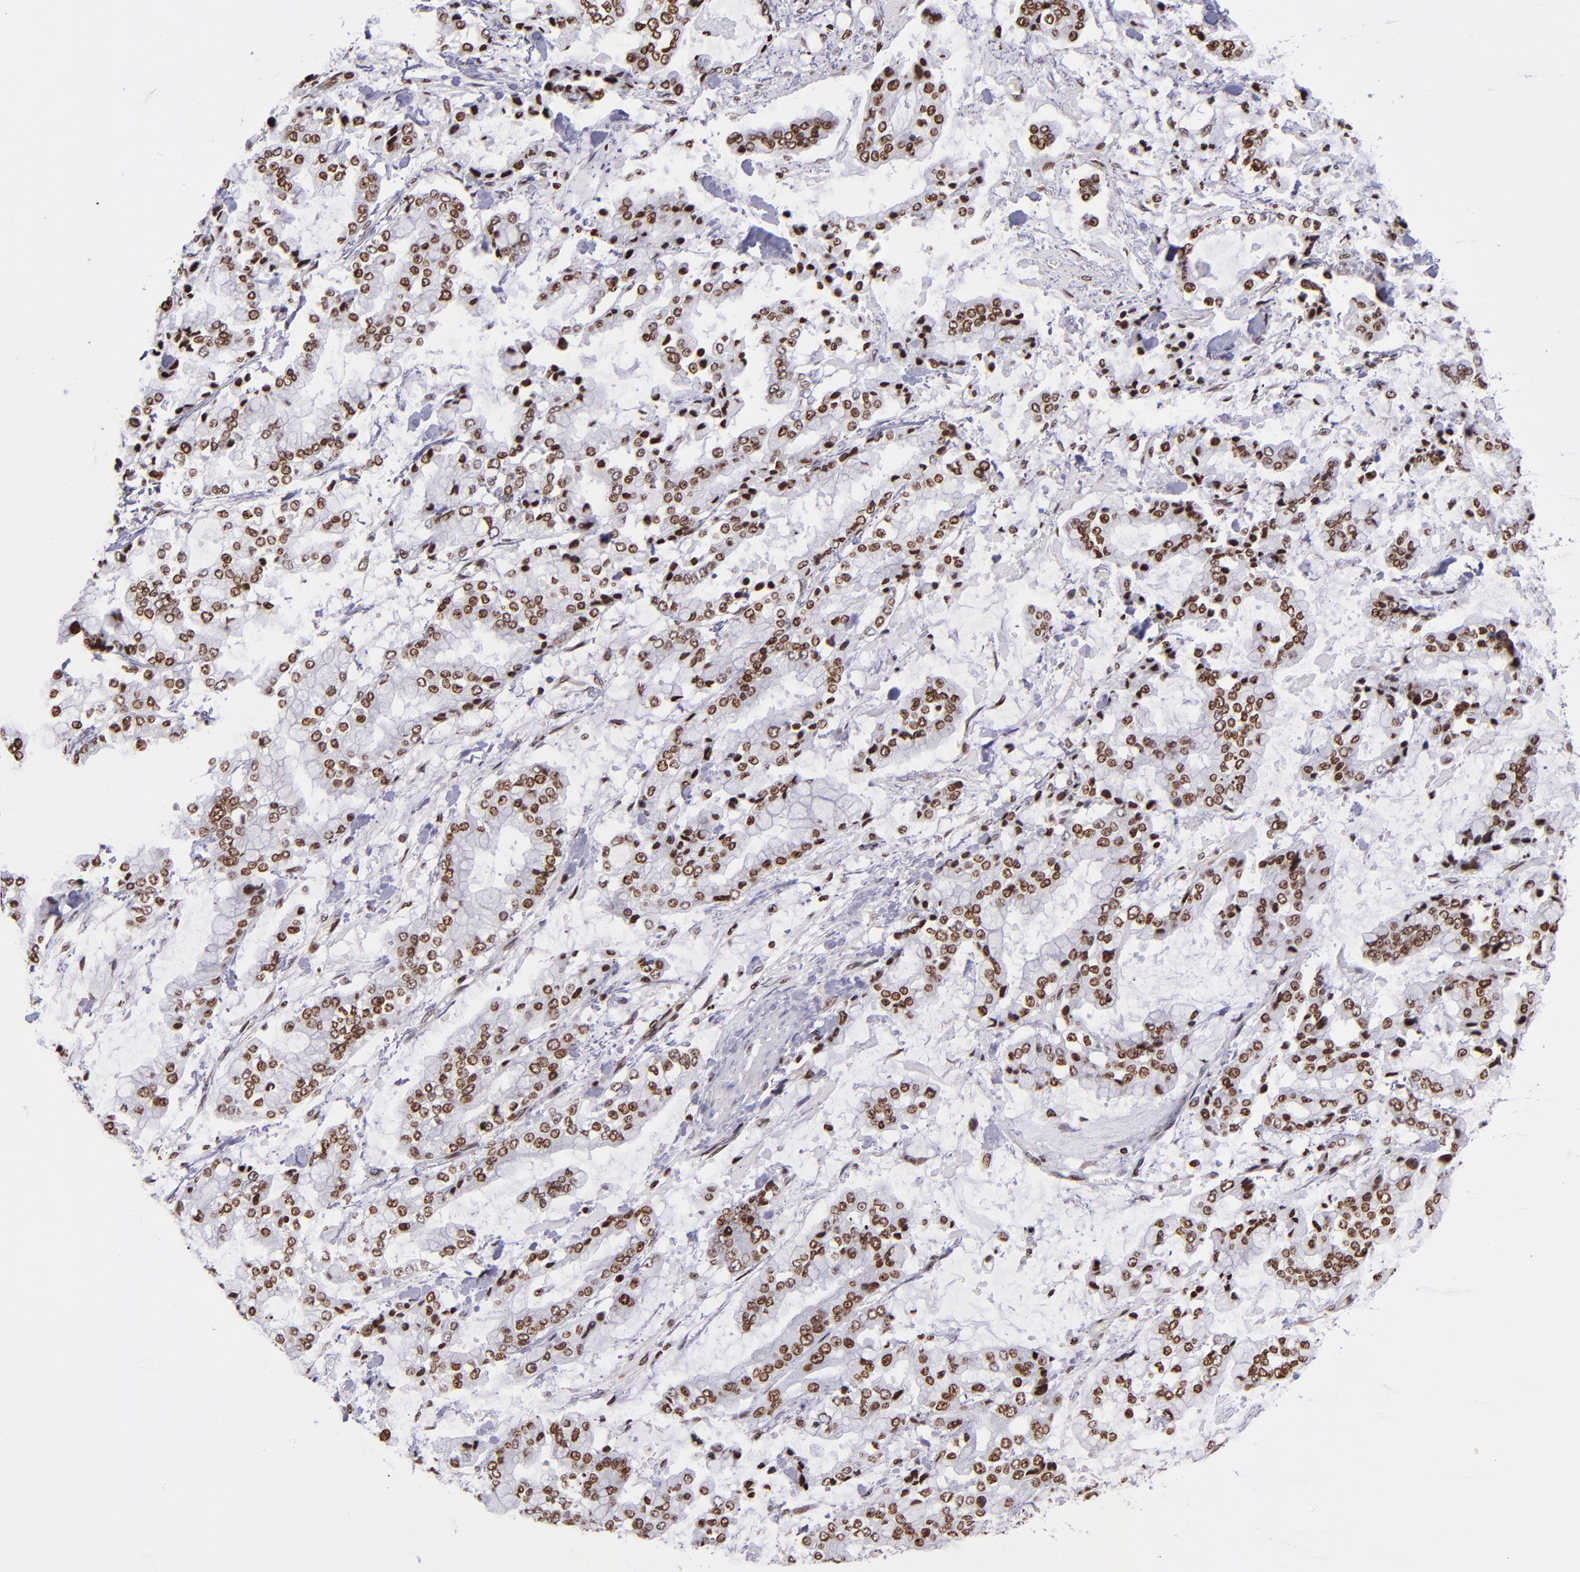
{"staining": {"intensity": "strong", "quantity": ">75%", "location": "nuclear"}, "tissue": "stomach cancer", "cell_type": "Tumor cells", "image_type": "cancer", "snomed": [{"axis": "morphology", "description": "Normal tissue, NOS"}, {"axis": "morphology", "description": "Adenocarcinoma, NOS"}, {"axis": "topography", "description": "Stomach, upper"}, {"axis": "topography", "description": "Stomach"}], "caption": "An image showing strong nuclear expression in about >75% of tumor cells in adenocarcinoma (stomach), as visualized by brown immunohistochemical staining.", "gene": "CDKL5", "patient": {"sex": "male", "age": 76}}